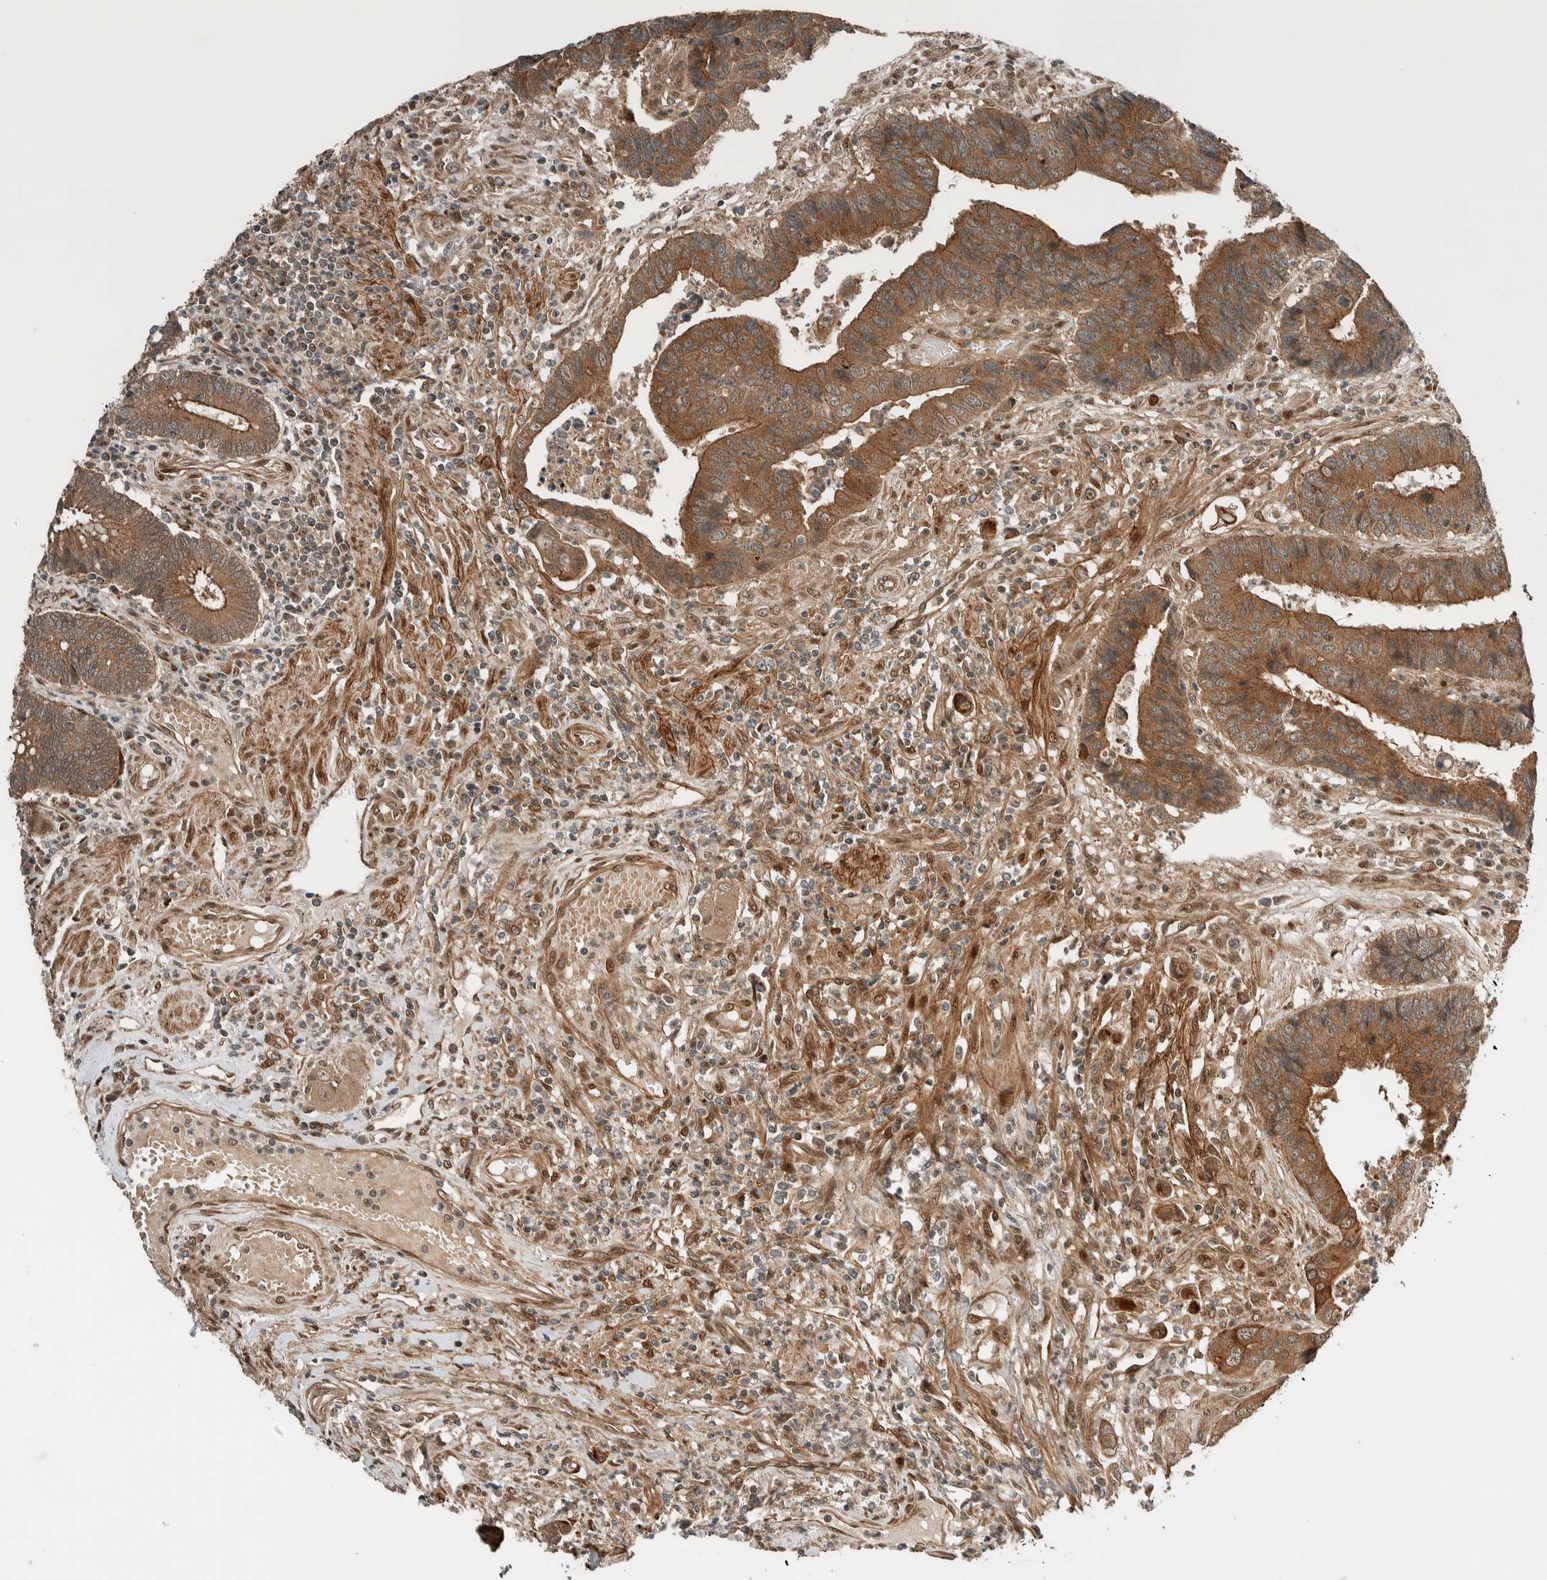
{"staining": {"intensity": "moderate", "quantity": ">75%", "location": "cytoplasmic/membranous,nuclear"}, "tissue": "colorectal cancer", "cell_type": "Tumor cells", "image_type": "cancer", "snomed": [{"axis": "morphology", "description": "Adenocarcinoma, NOS"}, {"axis": "topography", "description": "Rectum"}], "caption": "The histopathology image reveals a brown stain indicating the presence of a protein in the cytoplasmic/membranous and nuclear of tumor cells in colorectal adenocarcinoma.", "gene": "STXBP4", "patient": {"sex": "male", "age": 84}}